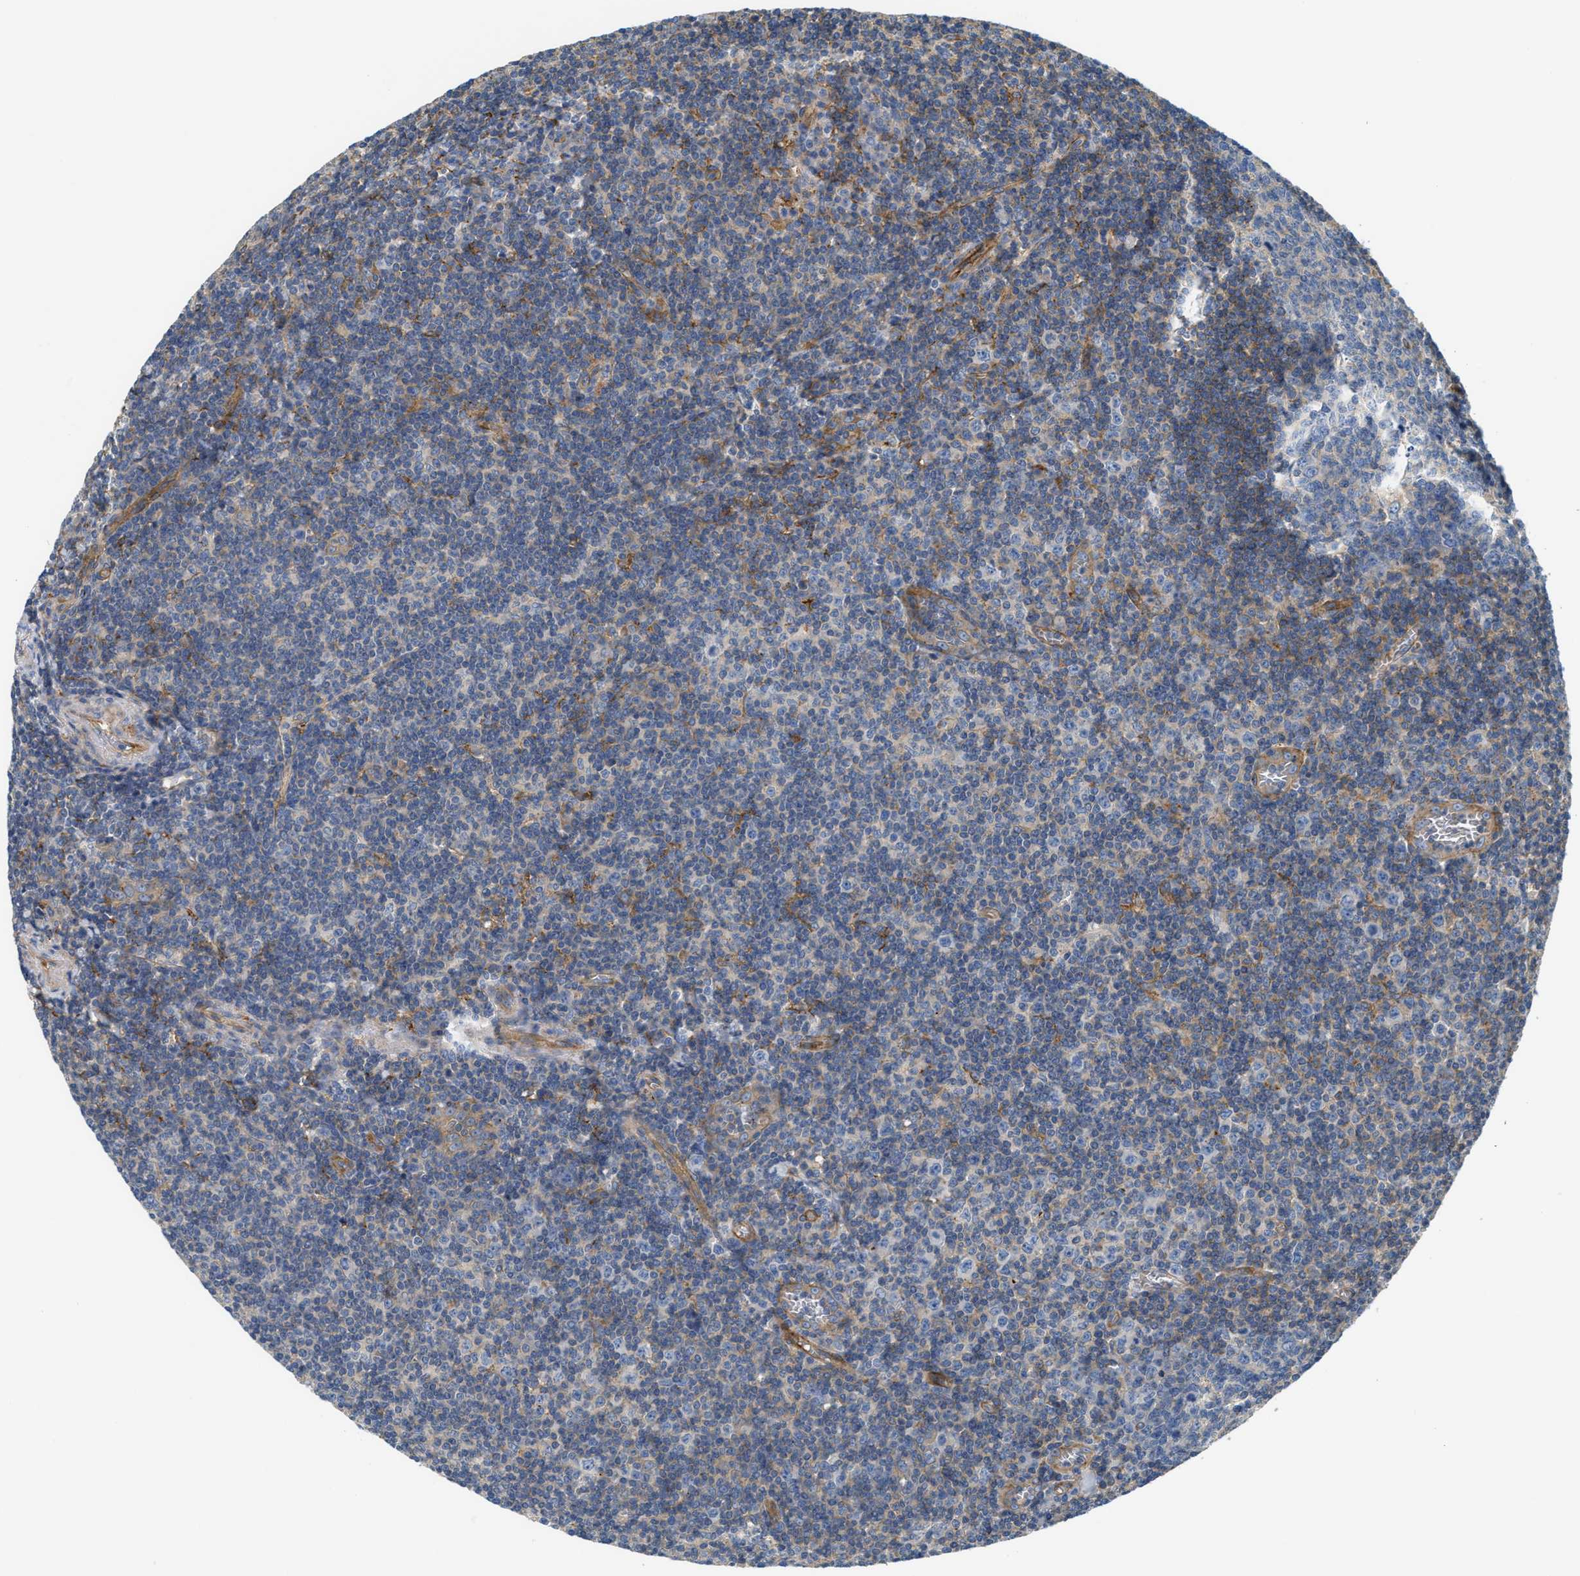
{"staining": {"intensity": "moderate", "quantity": "<25%", "location": "cytoplasmic/membranous"}, "tissue": "tonsil", "cell_type": "Germinal center cells", "image_type": "normal", "snomed": [{"axis": "morphology", "description": "Normal tissue, NOS"}, {"axis": "topography", "description": "Tonsil"}], "caption": "Immunohistochemistry (DAB) staining of normal human tonsil displays moderate cytoplasmic/membranous protein positivity in about <25% of germinal center cells.", "gene": "NSUN7", "patient": {"sex": "male", "age": 37}}